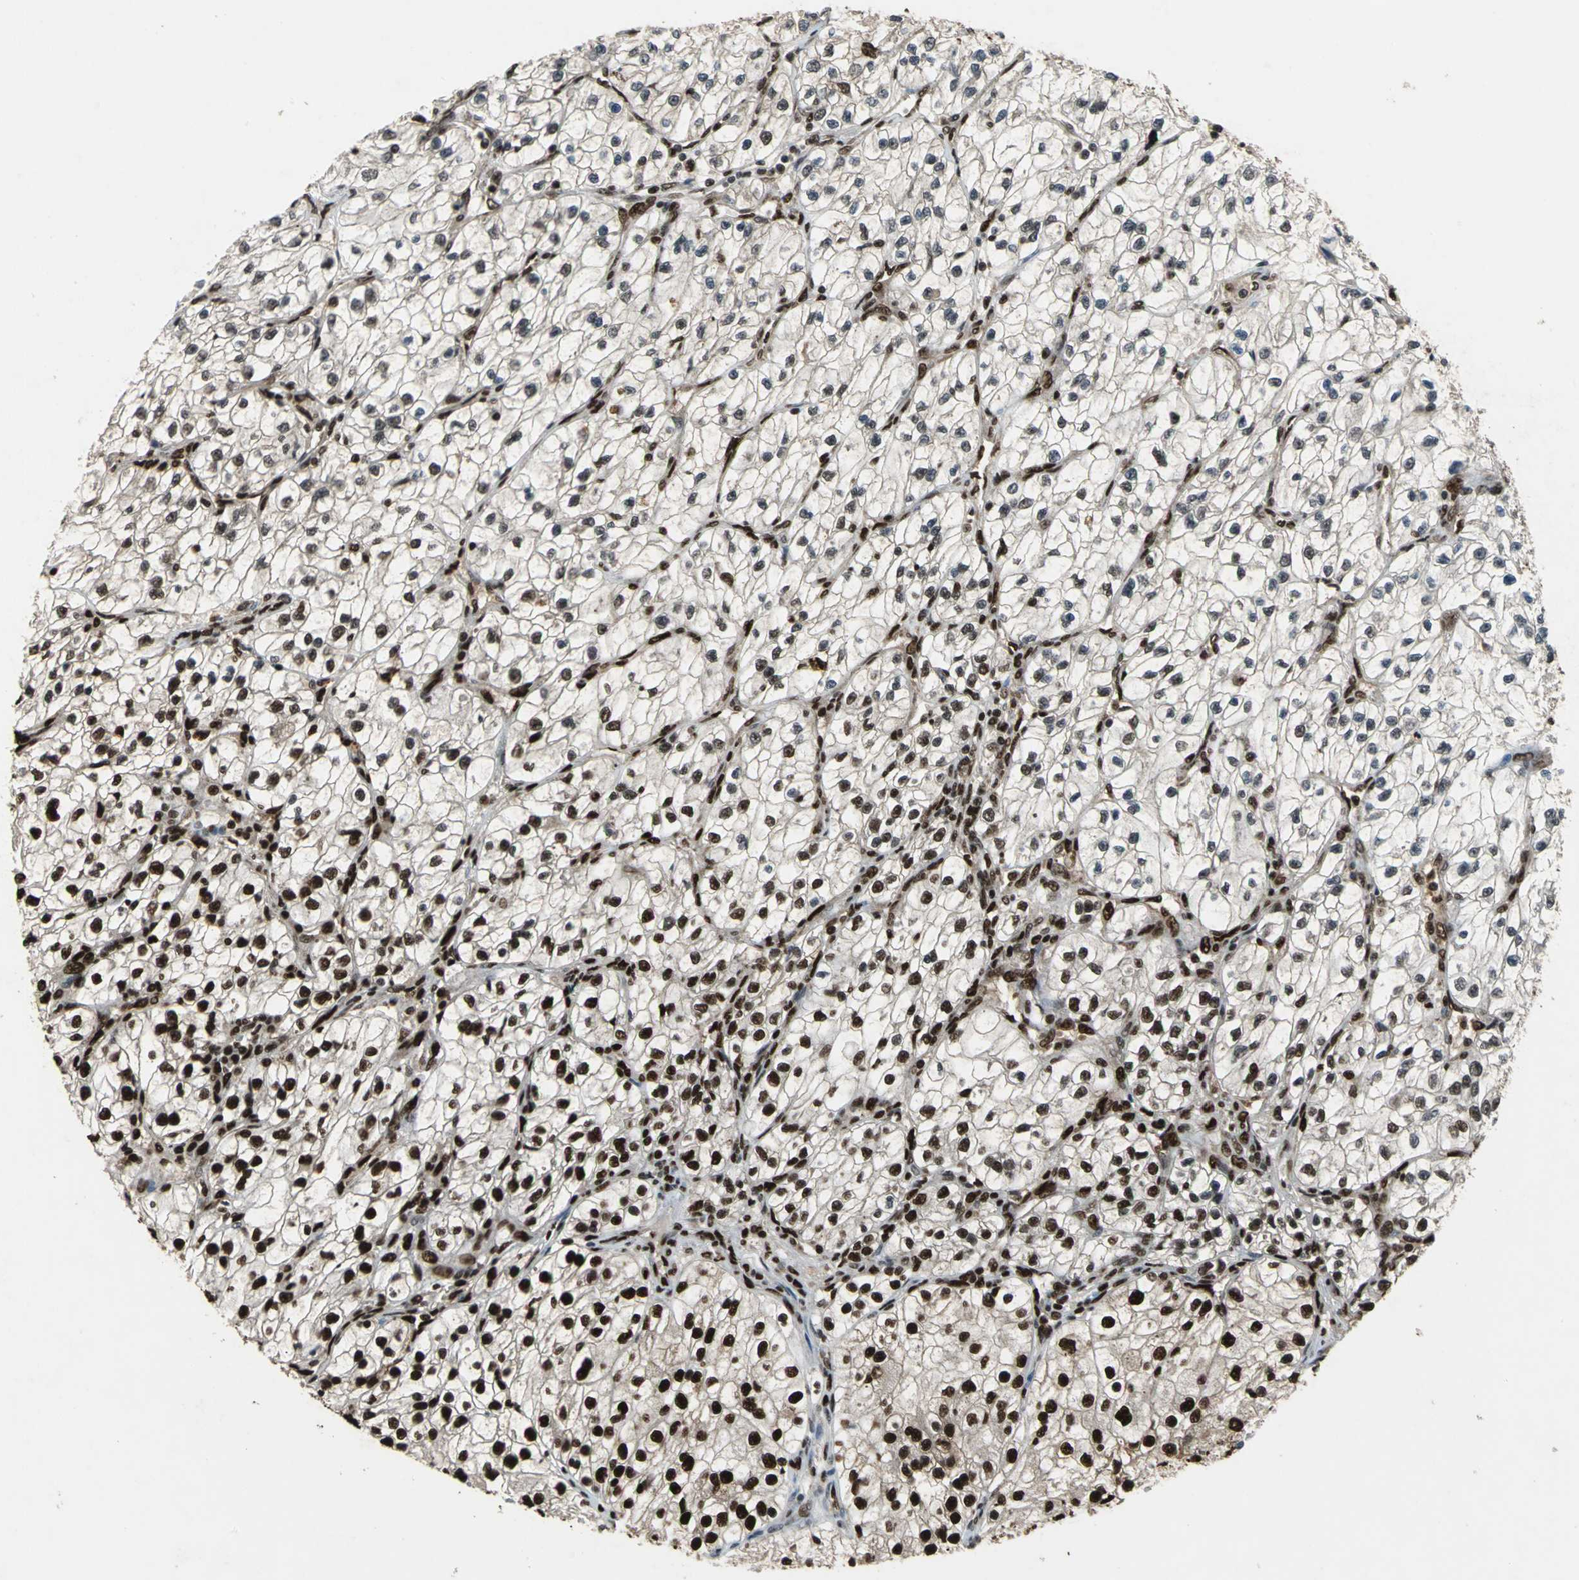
{"staining": {"intensity": "strong", "quantity": "25%-75%", "location": "nuclear"}, "tissue": "renal cancer", "cell_type": "Tumor cells", "image_type": "cancer", "snomed": [{"axis": "morphology", "description": "Adenocarcinoma, NOS"}, {"axis": "topography", "description": "Kidney"}], "caption": "Human renal cancer (adenocarcinoma) stained with a protein marker displays strong staining in tumor cells.", "gene": "ANP32A", "patient": {"sex": "female", "age": 57}}